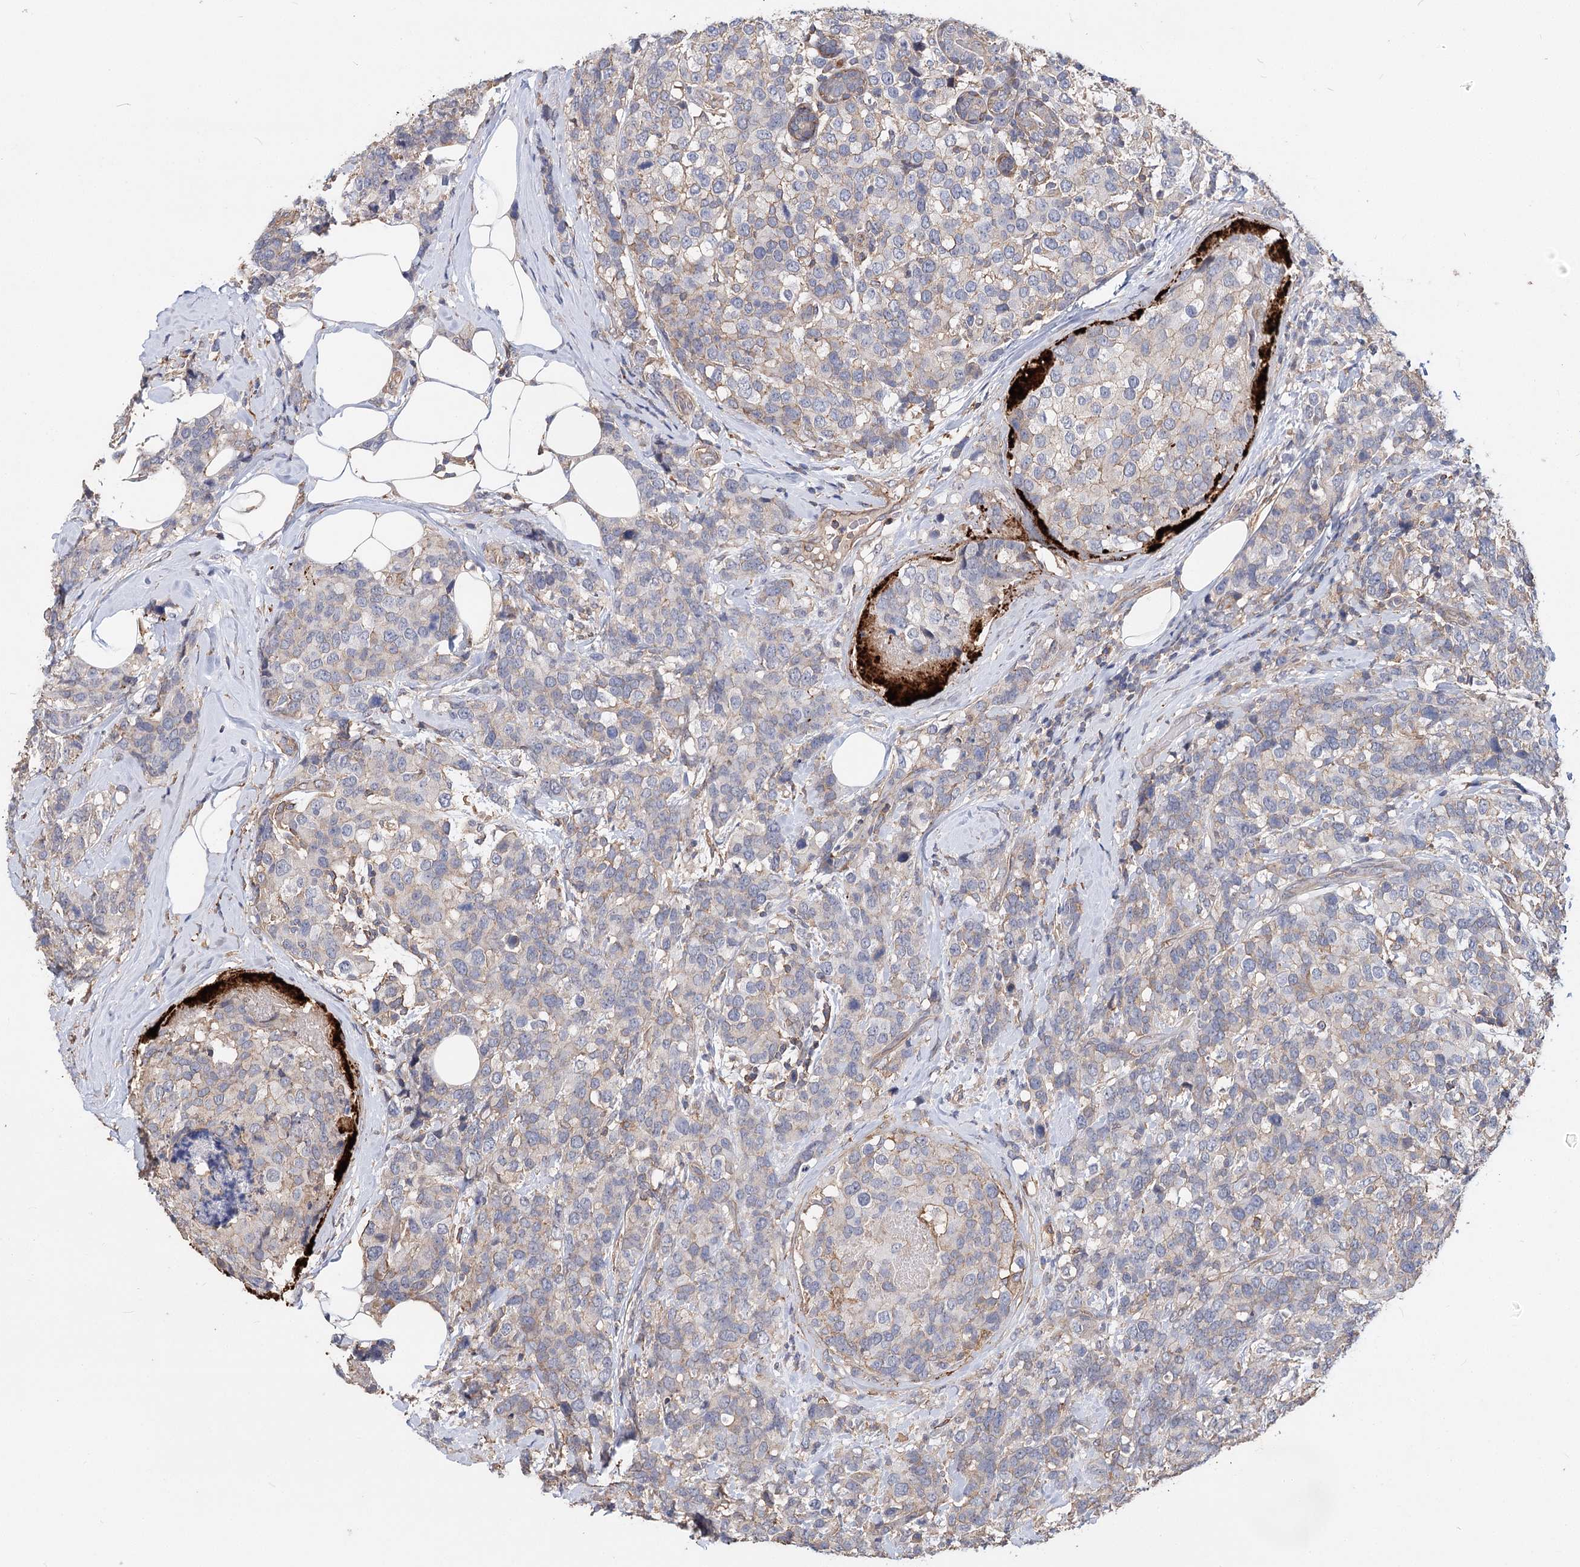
{"staining": {"intensity": "negative", "quantity": "none", "location": "none"}, "tissue": "breast cancer", "cell_type": "Tumor cells", "image_type": "cancer", "snomed": [{"axis": "morphology", "description": "Lobular carcinoma"}, {"axis": "topography", "description": "Breast"}], "caption": "Immunohistochemistry (IHC) histopathology image of breast cancer stained for a protein (brown), which displays no positivity in tumor cells.", "gene": "TMEM218", "patient": {"sex": "female", "age": 59}}